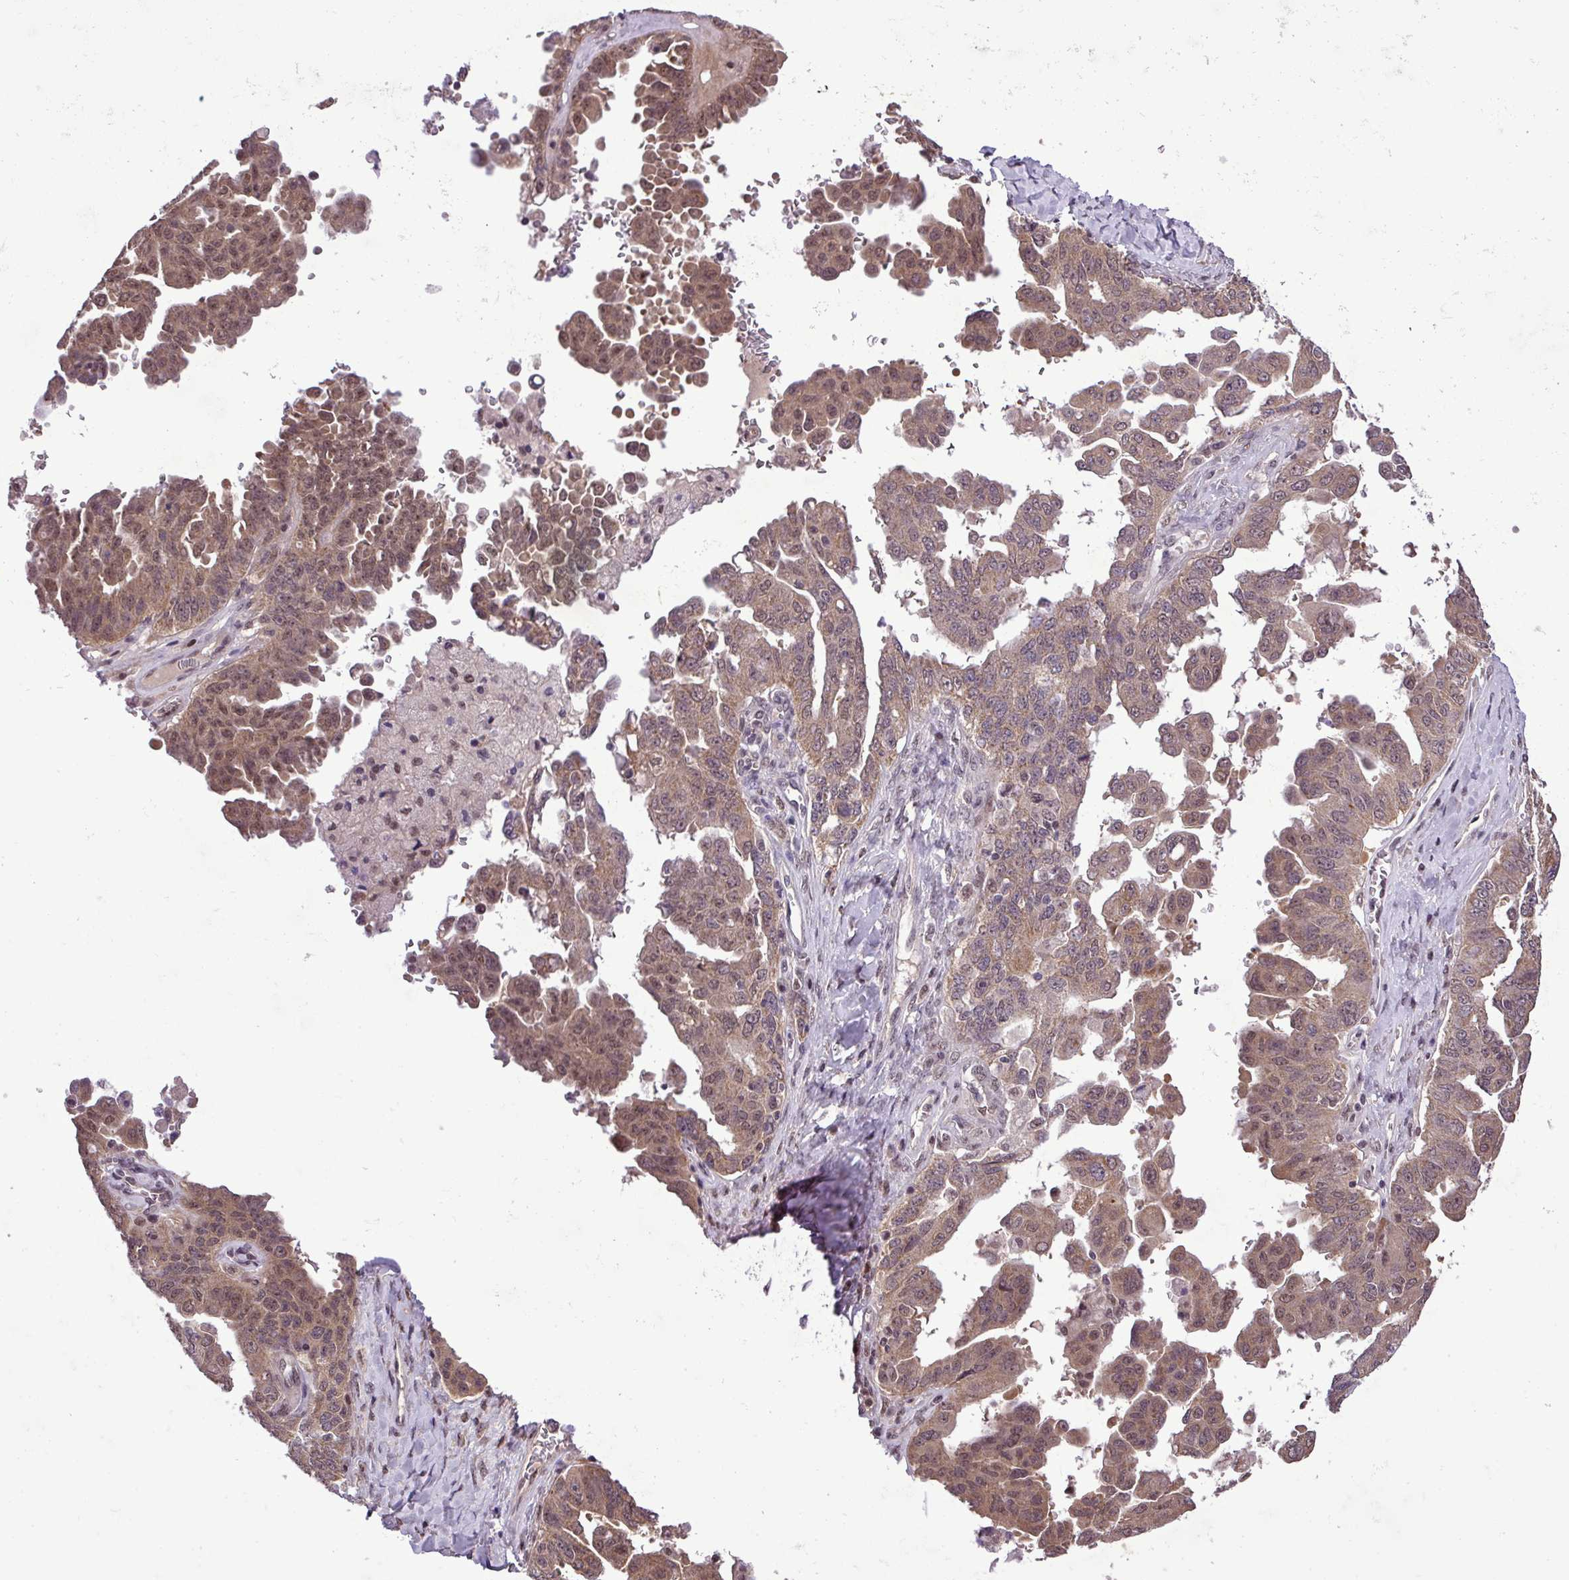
{"staining": {"intensity": "moderate", "quantity": ">75%", "location": "cytoplasmic/membranous,nuclear"}, "tissue": "ovarian cancer", "cell_type": "Tumor cells", "image_type": "cancer", "snomed": [{"axis": "morphology", "description": "Carcinoma, endometroid"}, {"axis": "topography", "description": "Ovary"}], "caption": "There is medium levels of moderate cytoplasmic/membranous and nuclear staining in tumor cells of endometroid carcinoma (ovarian), as demonstrated by immunohistochemical staining (brown color).", "gene": "MFHAS1", "patient": {"sex": "female", "age": 62}}